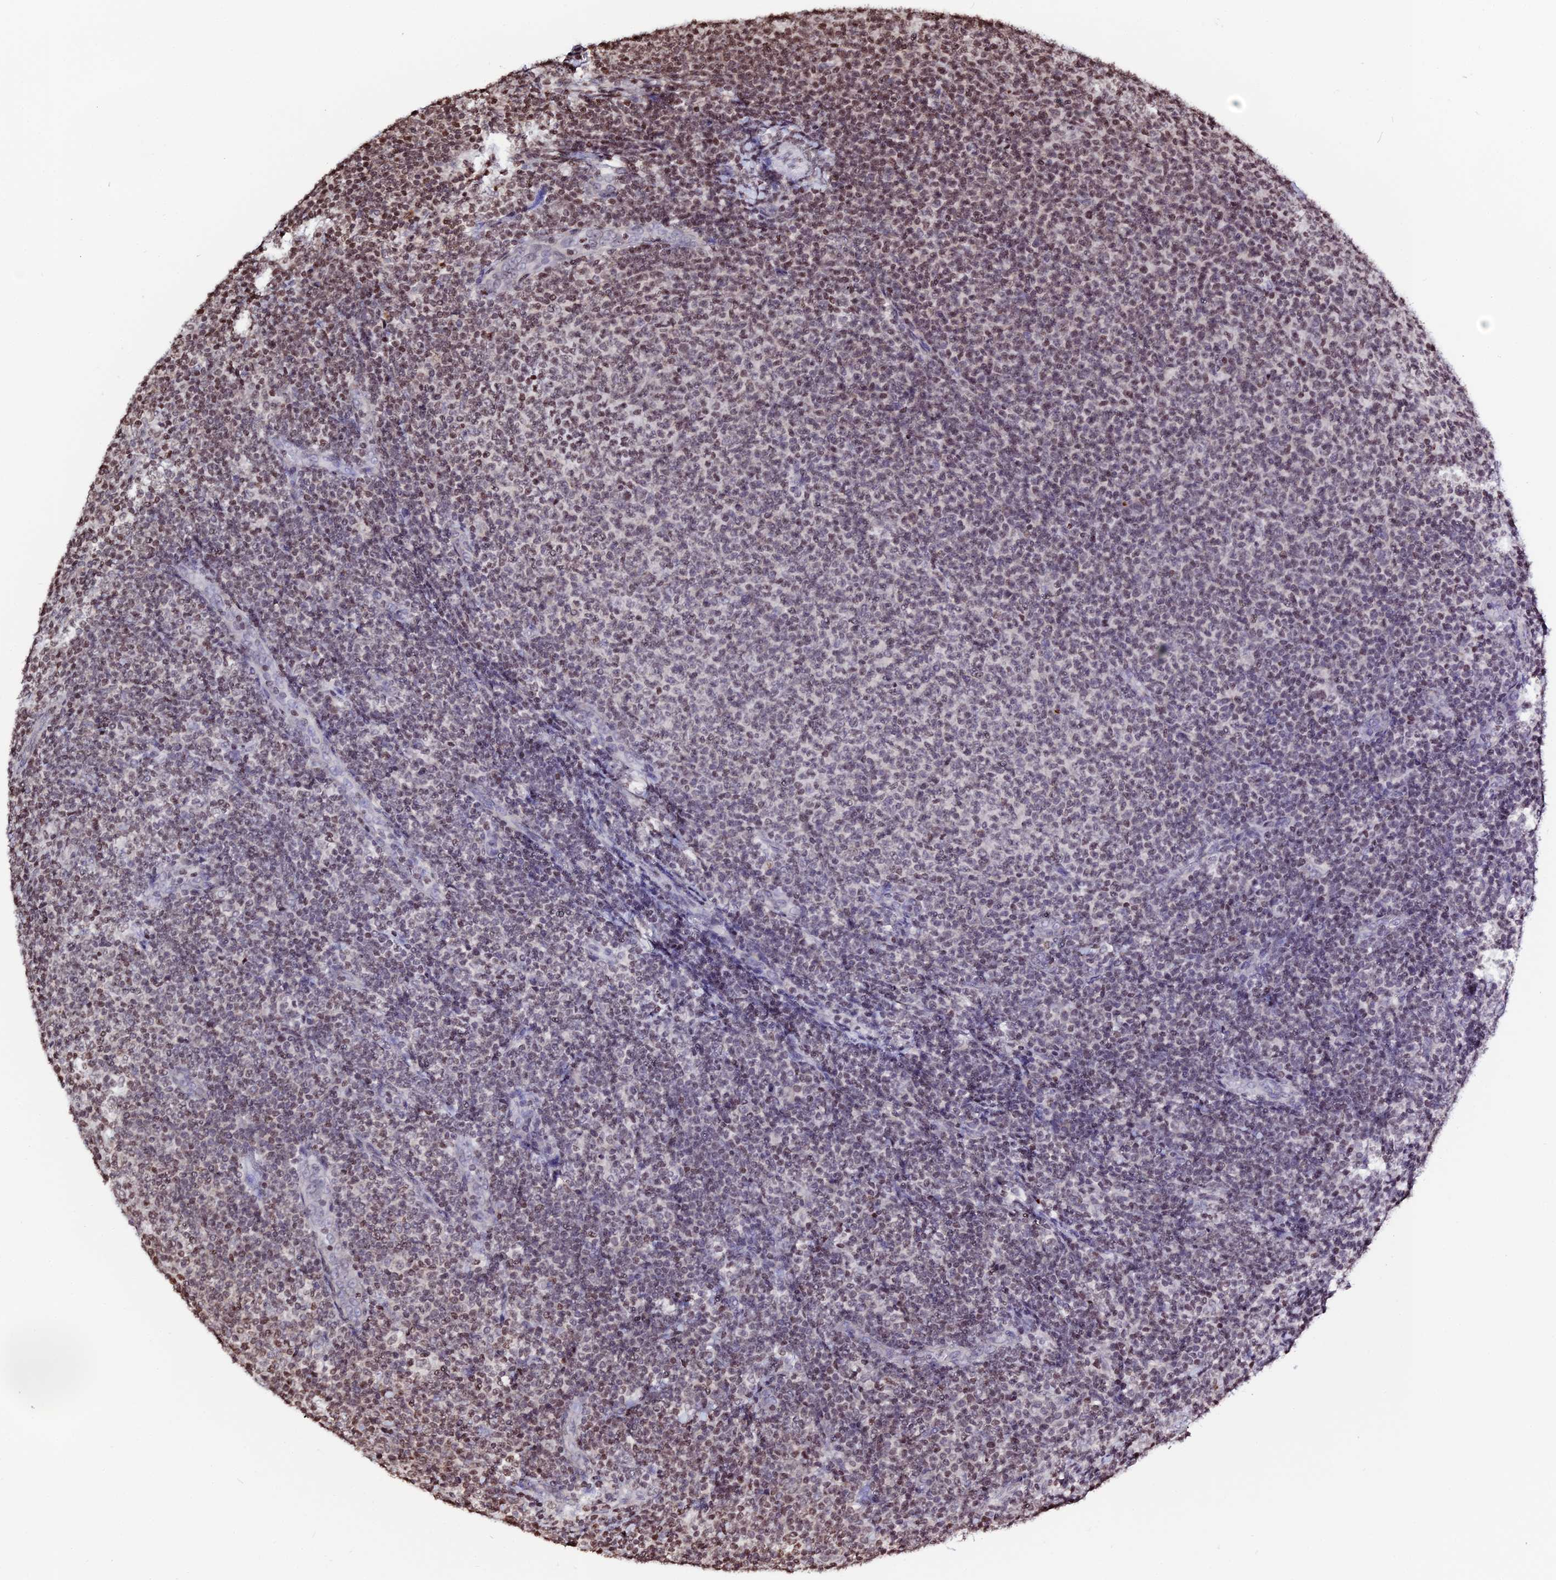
{"staining": {"intensity": "weak", "quantity": "25%-75%", "location": "nuclear"}, "tissue": "lymphoma", "cell_type": "Tumor cells", "image_type": "cancer", "snomed": [{"axis": "morphology", "description": "Malignant lymphoma, non-Hodgkin's type, Low grade"}, {"axis": "topography", "description": "Lymph node"}], "caption": "About 25%-75% of tumor cells in human low-grade malignant lymphoma, non-Hodgkin's type display weak nuclear protein staining as visualized by brown immunohistochemical staining.", "gene": "MACROH2A2", "patient": {"sex": "male", "age": 66}}